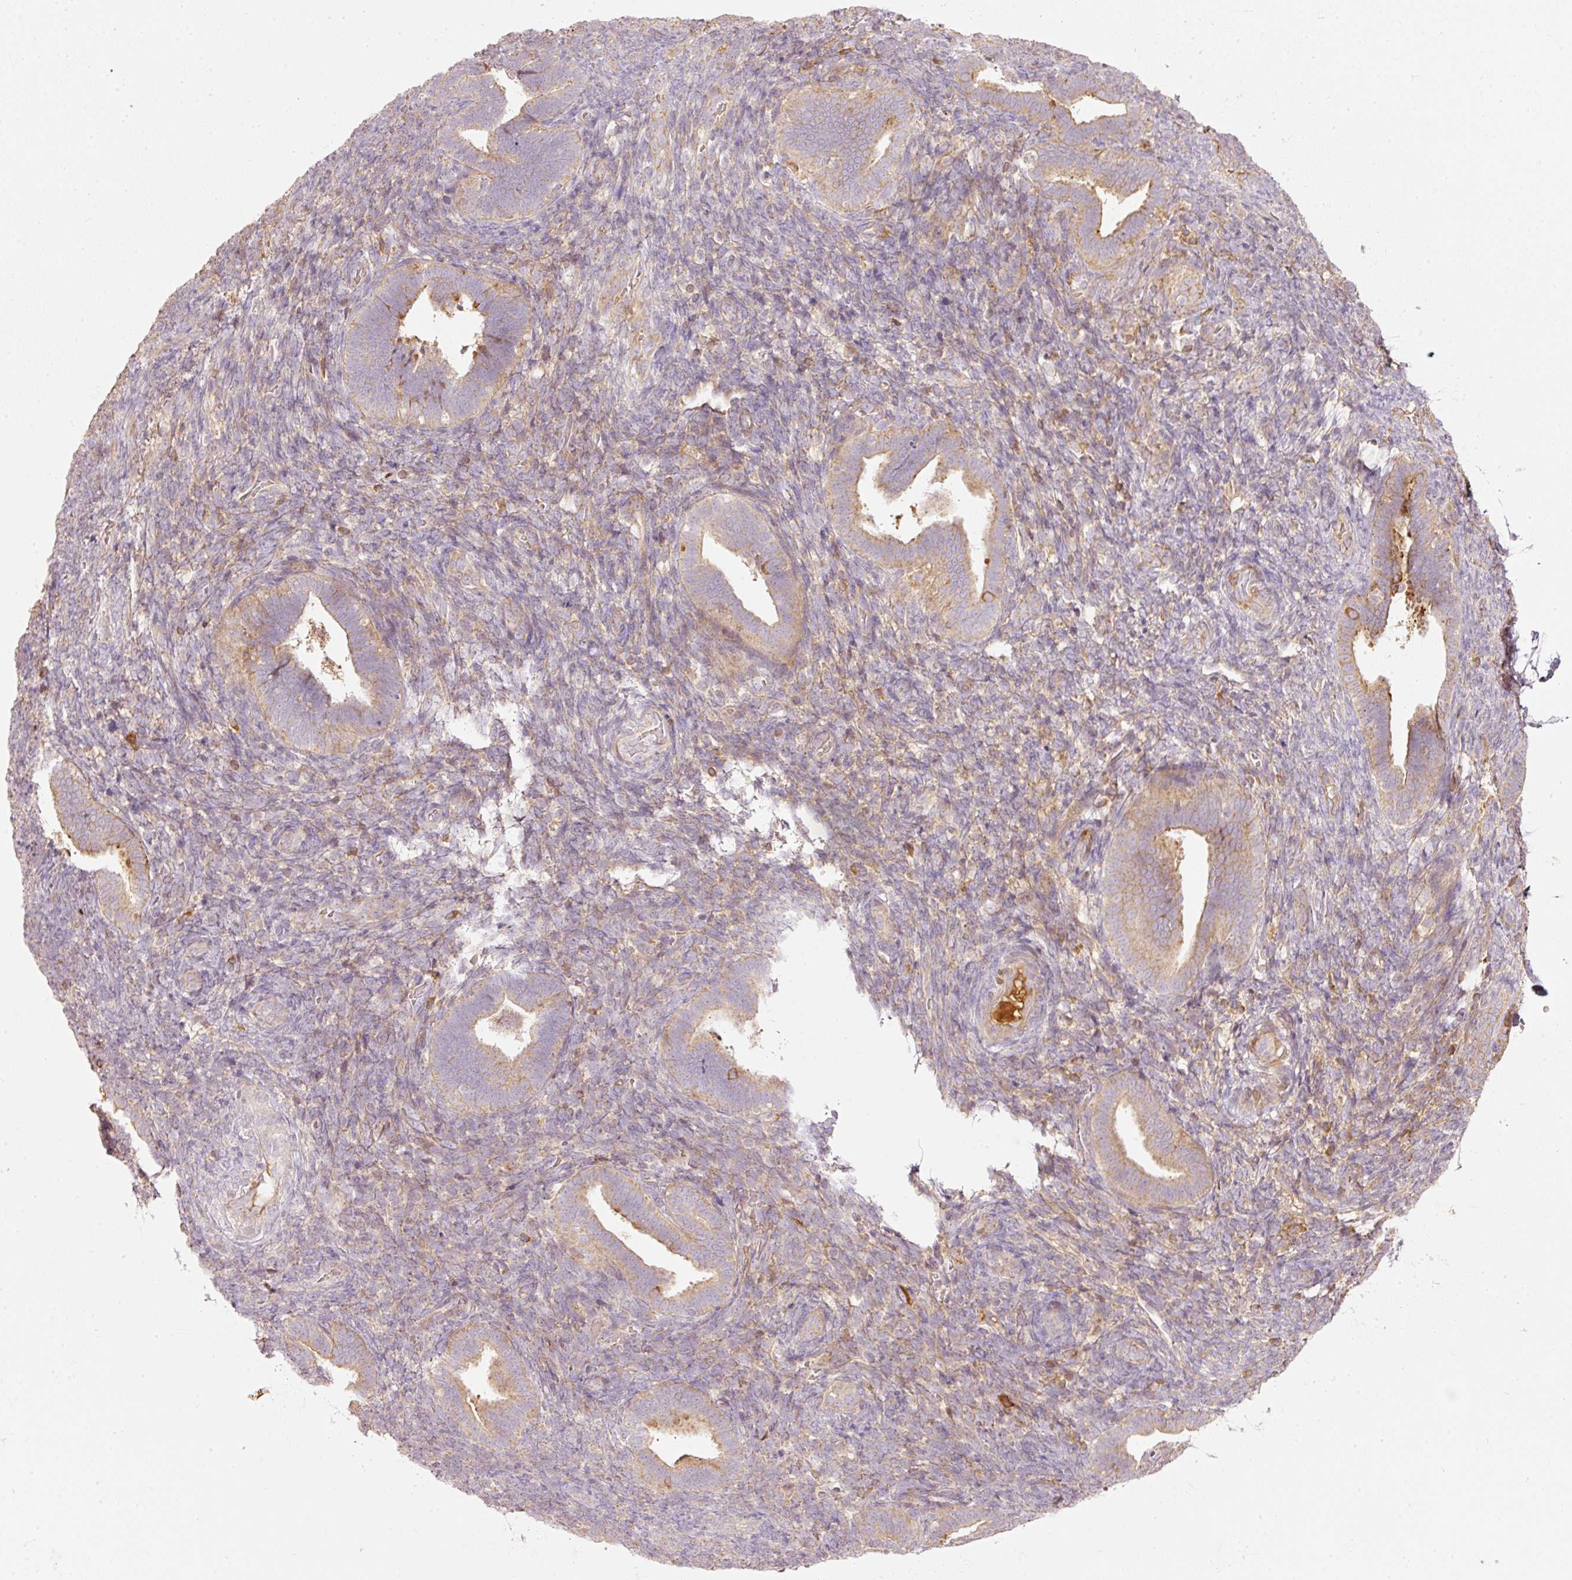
{"staining": {"intensity": "moderate", "quantity": "<25%", "location": "cytoplasmic/membranous"}, "tissue": "endometrium", "cell_type": "Cells in endometrial stroma", "image_type": "normal", "snomed": [{"axis": "morphology", "description": "Normal tissue, NOS"}, {"axis": "topography", "description": "Endometrium"}], "caption": "Immunohistochemistry (IHC) histopathology image of normal endometrium stained for a protein (brown), which displays low levels of moderate cytoplasmic/membranous expression in about <25% of cells in endometrial stroma.", "gene": "SERPING1", "patient": {"sex": "female", "age": 34}}